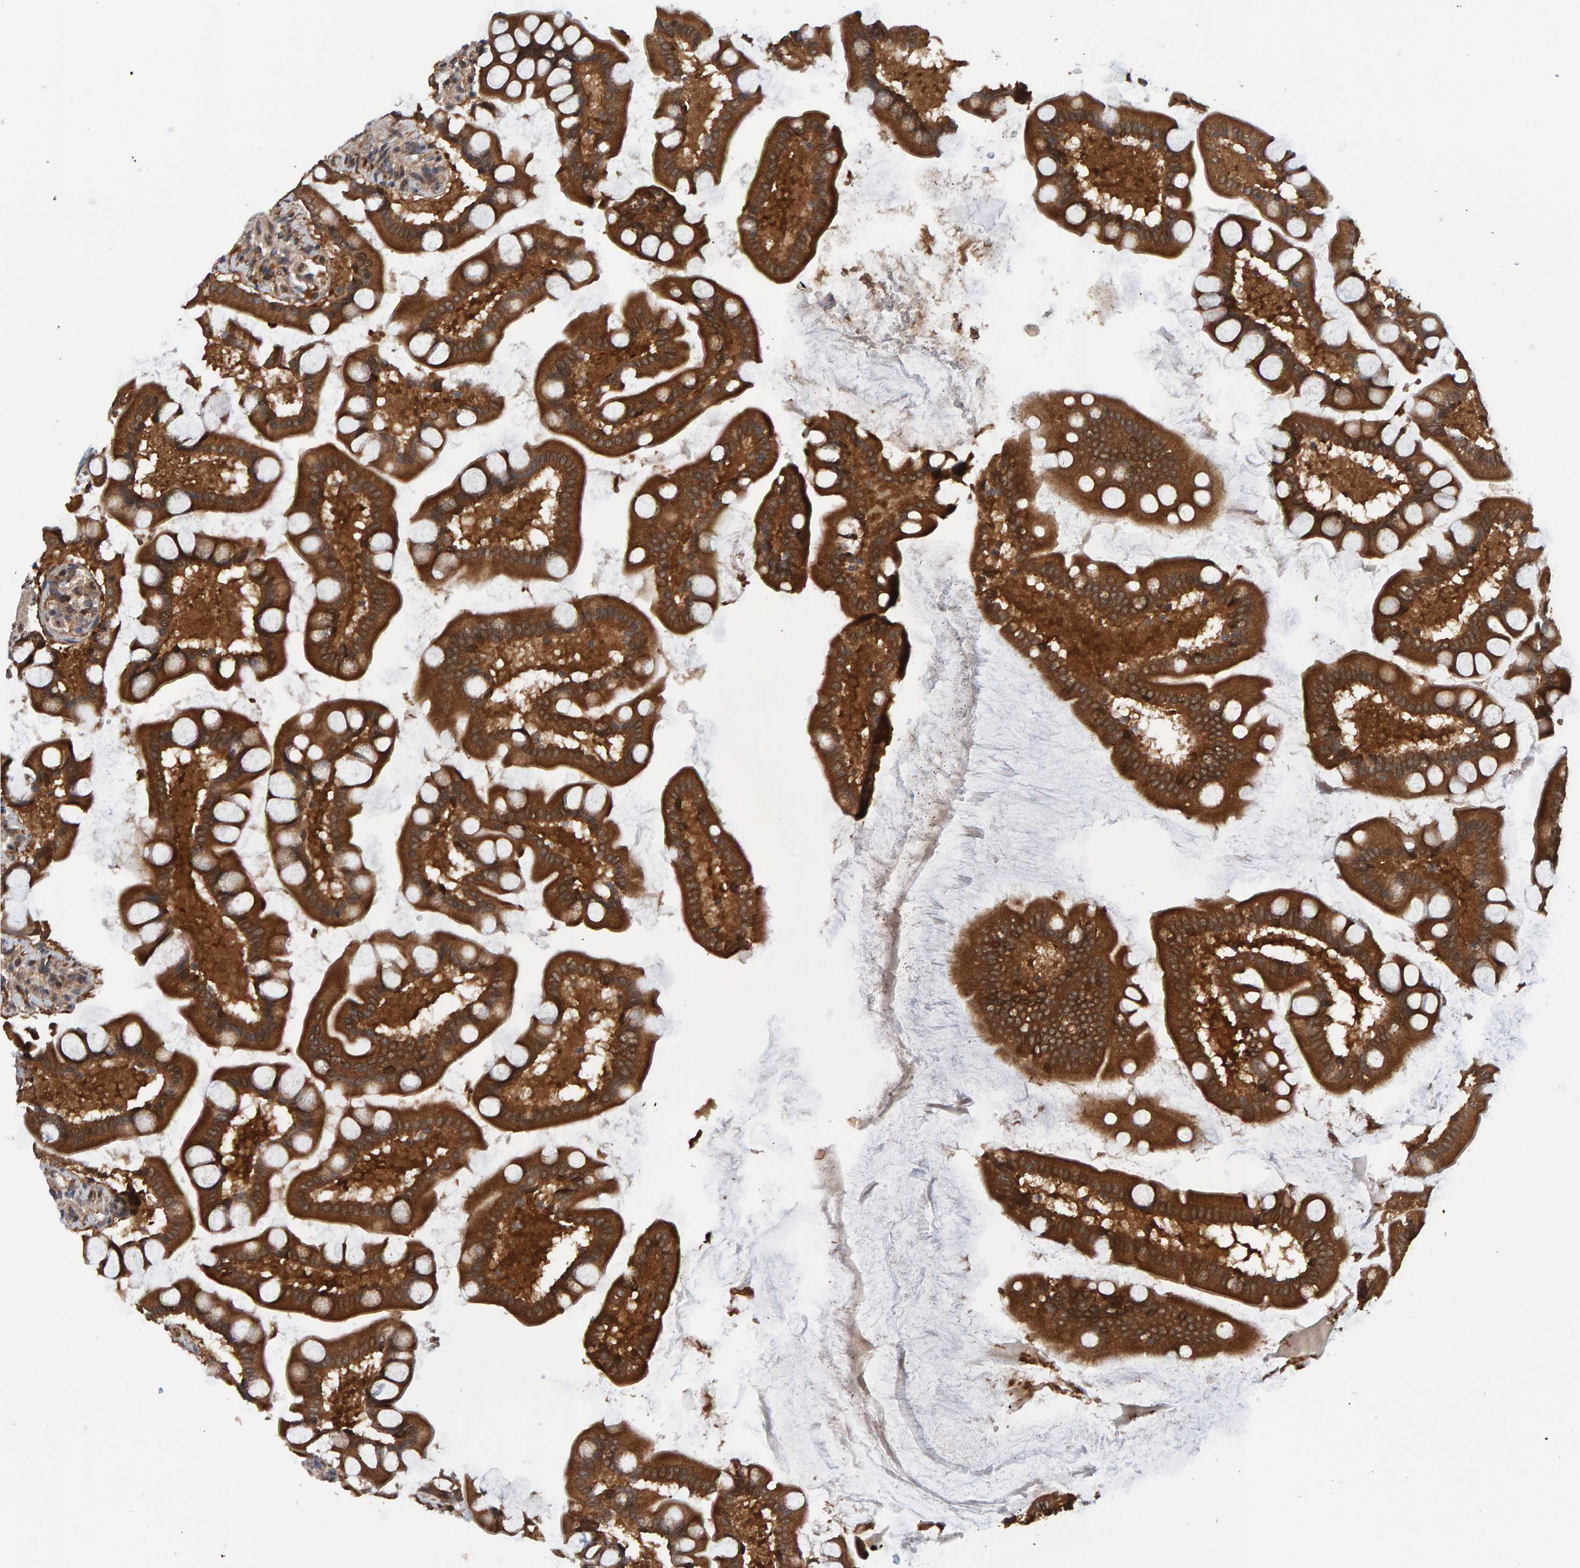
{"staining": {"intensity": "strong", "quantity": ">75%", "location": "cytoplasmic/membranous"}, "tissue": "small intestine", "cell_type": "Glandular cells", "image_type": "normal", "snomed": [{"axis": "morphology", "description": "Normal tissue, NOS"}, {"axis": "topography", "description": "Small intestine"}], "caption": "The histopathology image reveals staining of normal small intestine, revealing strong cytoplasmic/membranous protein positivity (brown color) within glandular cells. (Brightfield microscopy of DAB IHC at high magnification).", "gene": "SCRN2", "patient": {"sex": "male", "age": 41}}